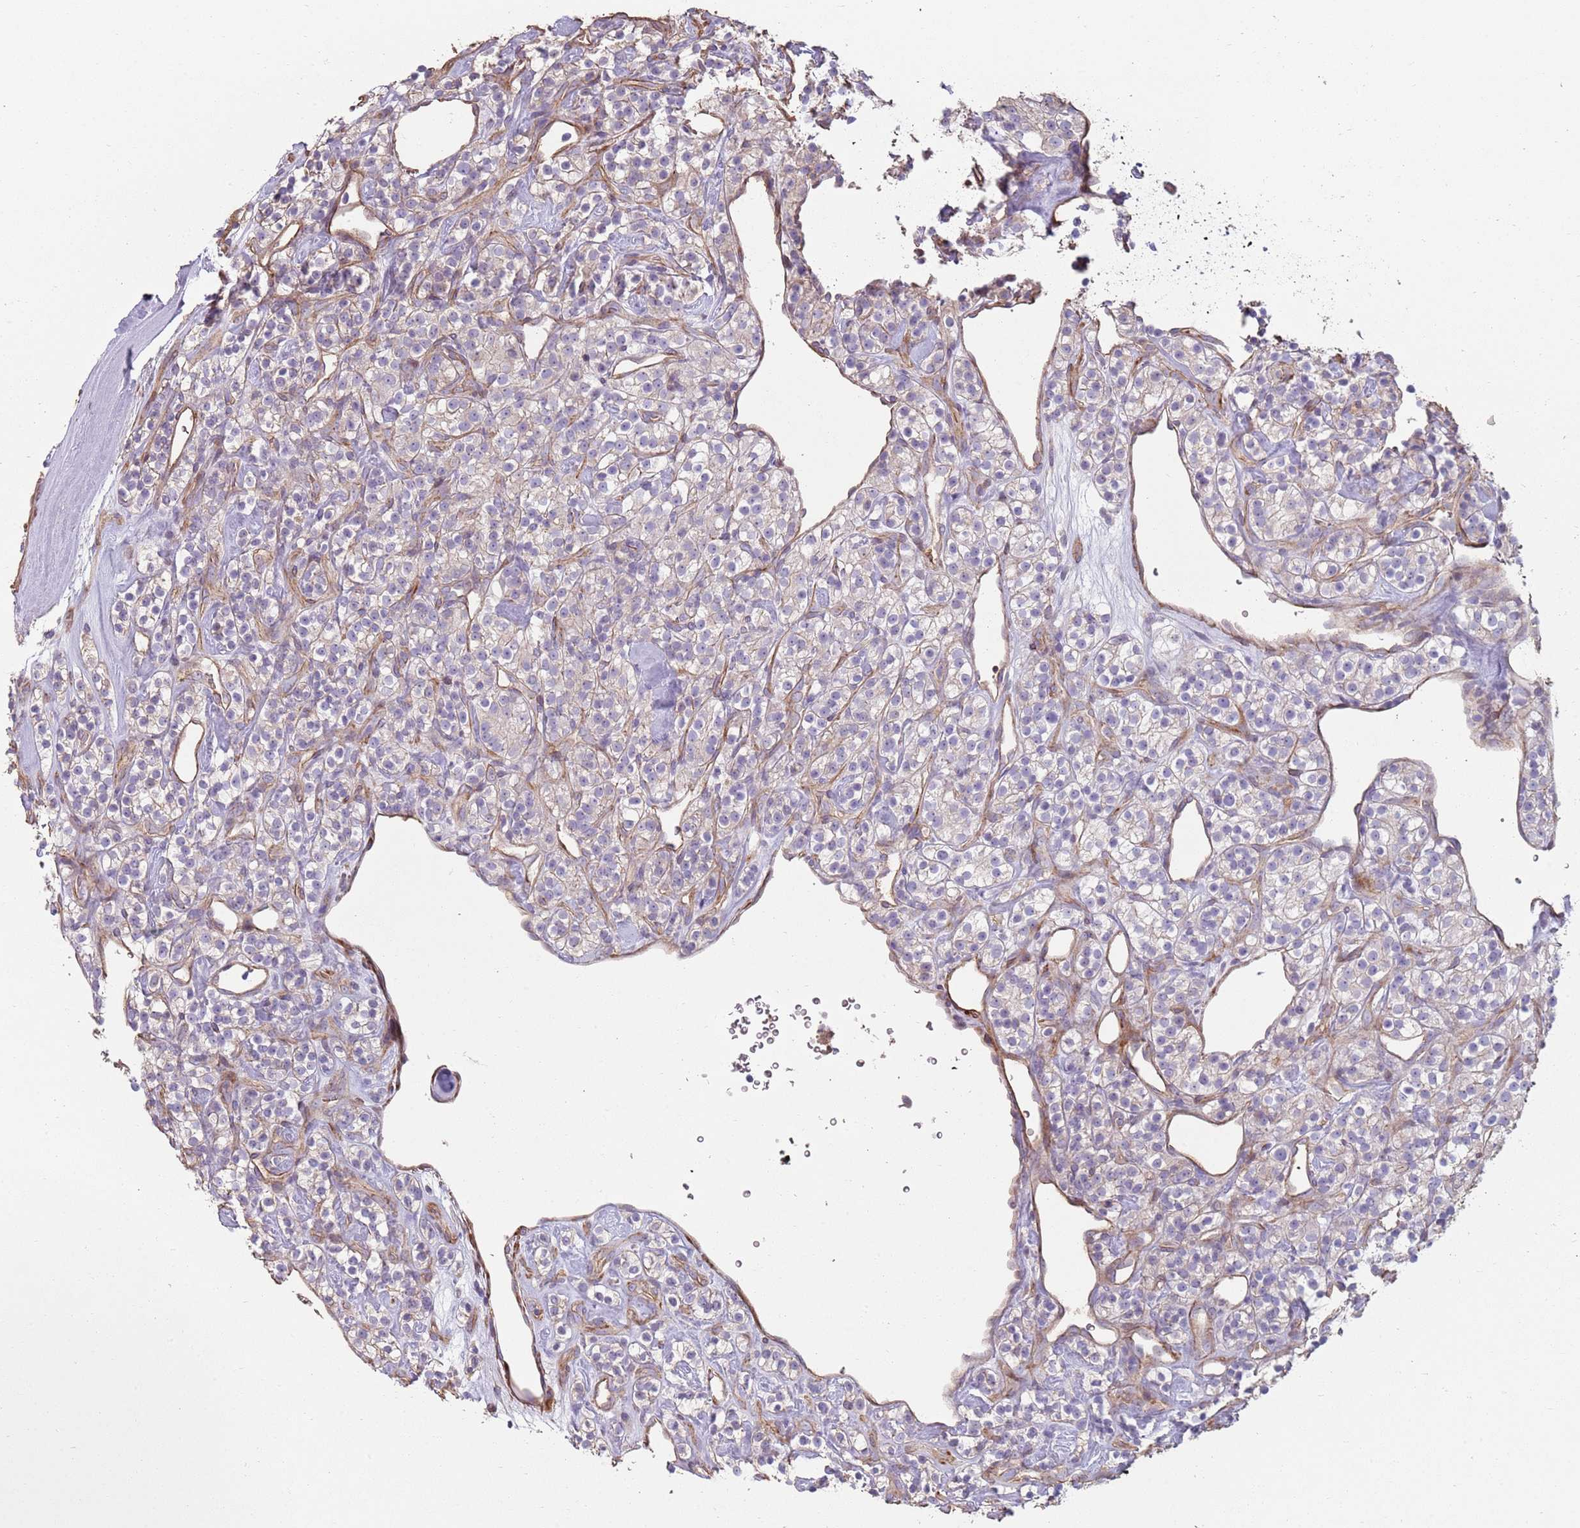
{"staining": {"intensity": "negative", "quantity": "none", "location": "none"}, "tissue": "renal cancer", "cell_type": "Tumor cells", "image_type": "cancer", "snomed": [{"axis": "morphology", "description": "Adenocarcinoma, NOS"}, {"axis": "topography", "description": "Kidney"}], "caption": "The IHC image has no significant expression in tumor cells of renal cancer tissue. Brightfield microscopy of immunohistochemistry stained with DAB (brown) and hematoxylin (blue), captured at high magnification.", "gene": "PHLPP2", "patient": {"sex": "male", "age": 77}}